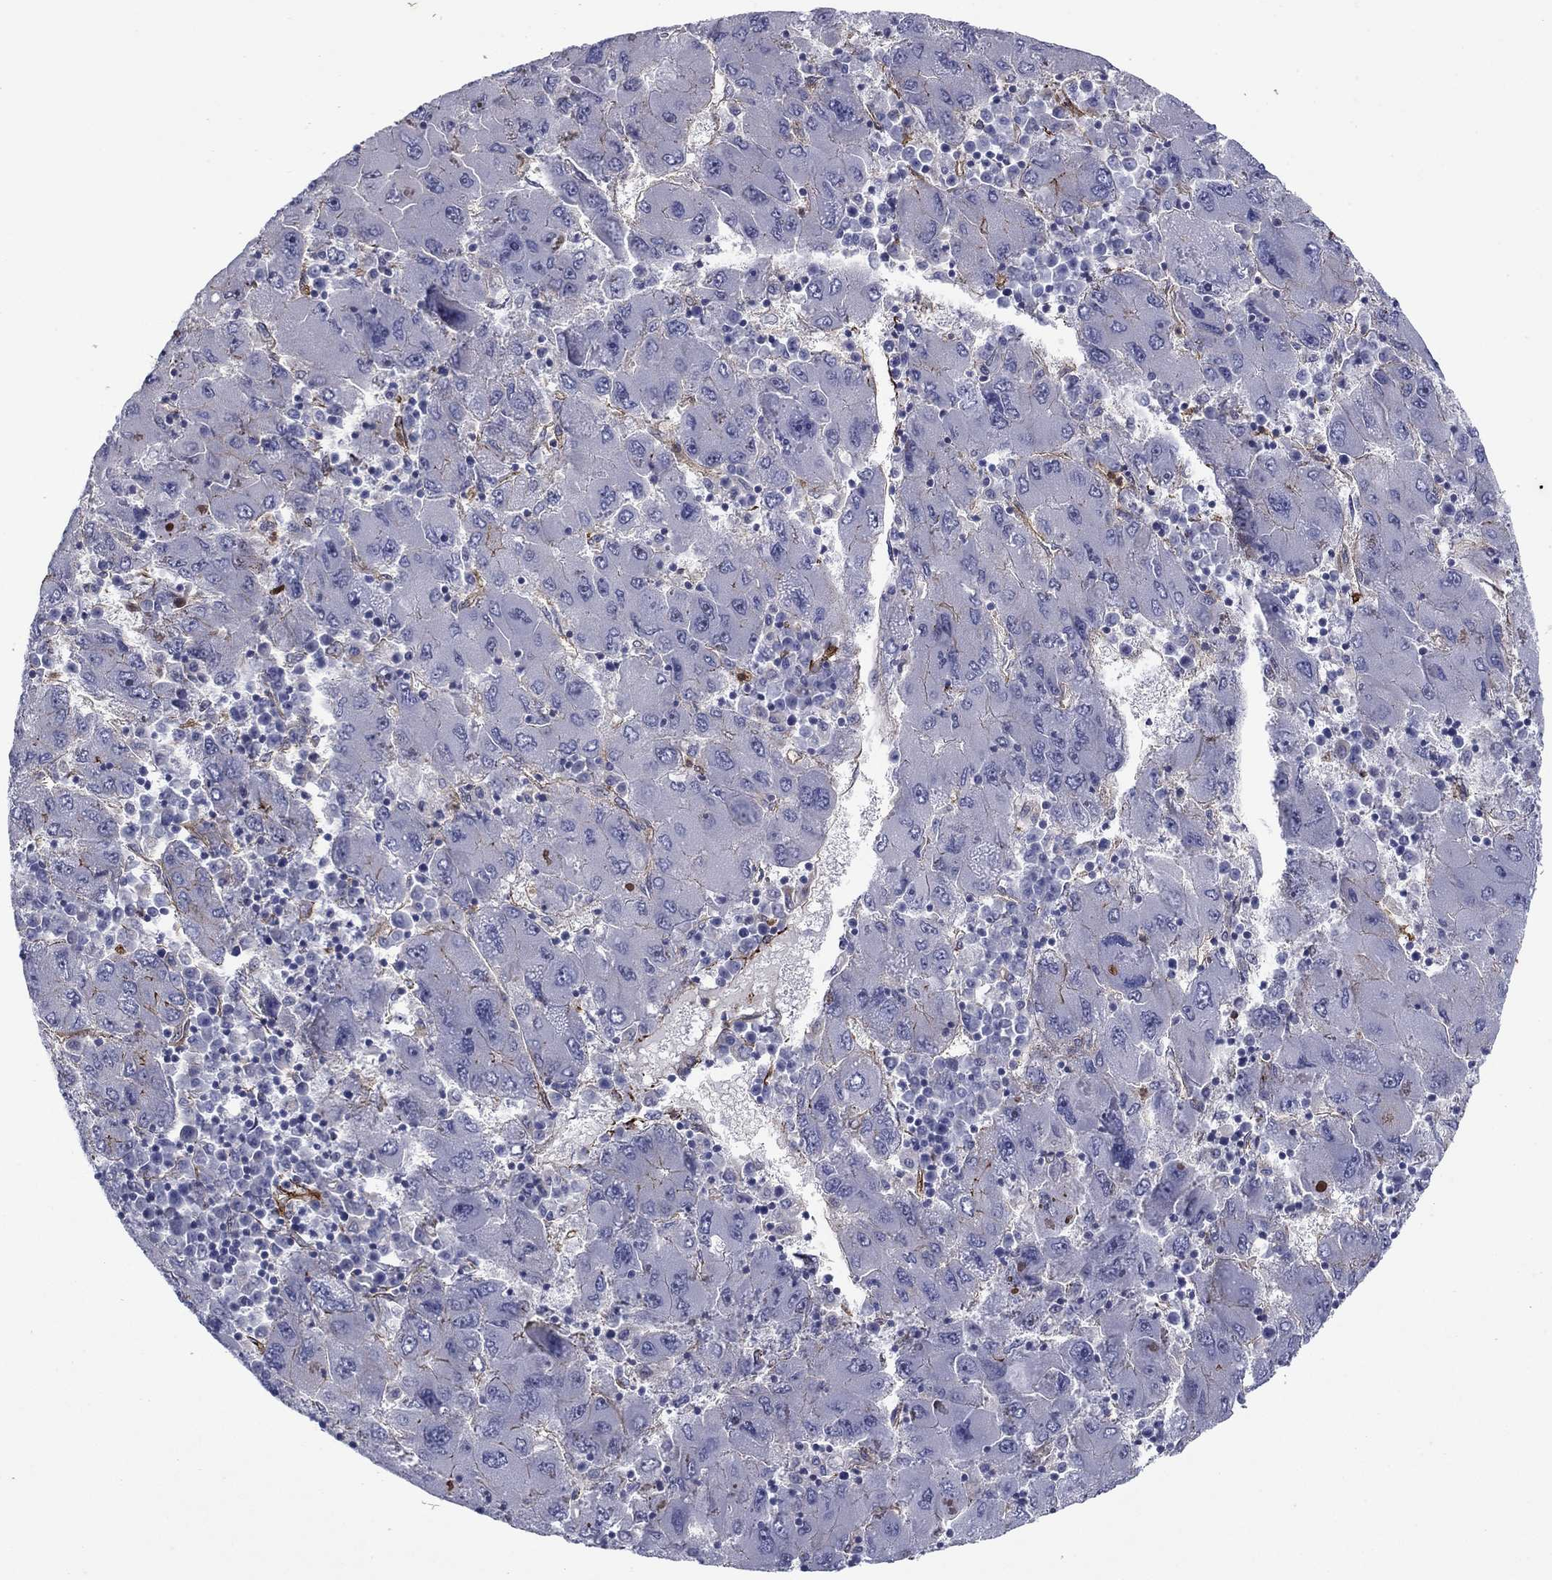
{"staining": {"intensity": "strong", "quantity": "<25%", "location": "cytoplasmic/membranous"}, "tissue": "liver cancer", "cell_type": "Tumor cells", "image_type": "cancer", "snomed": [{"axis": "morphology", "description": "Carcinoma, Hepatocellular, NOS"}, {"axis": "topography", "description": "Liver"}], "caption": "Approximately <25% of tumor cells in human hepatocellular carcinoma (liver) reveal strong cytoplasmic/membranous protein staining as visualized by brown immunohistochemical staining.", "gene": "KRBA1", "patient": {"sex": "male", "age": 75}}